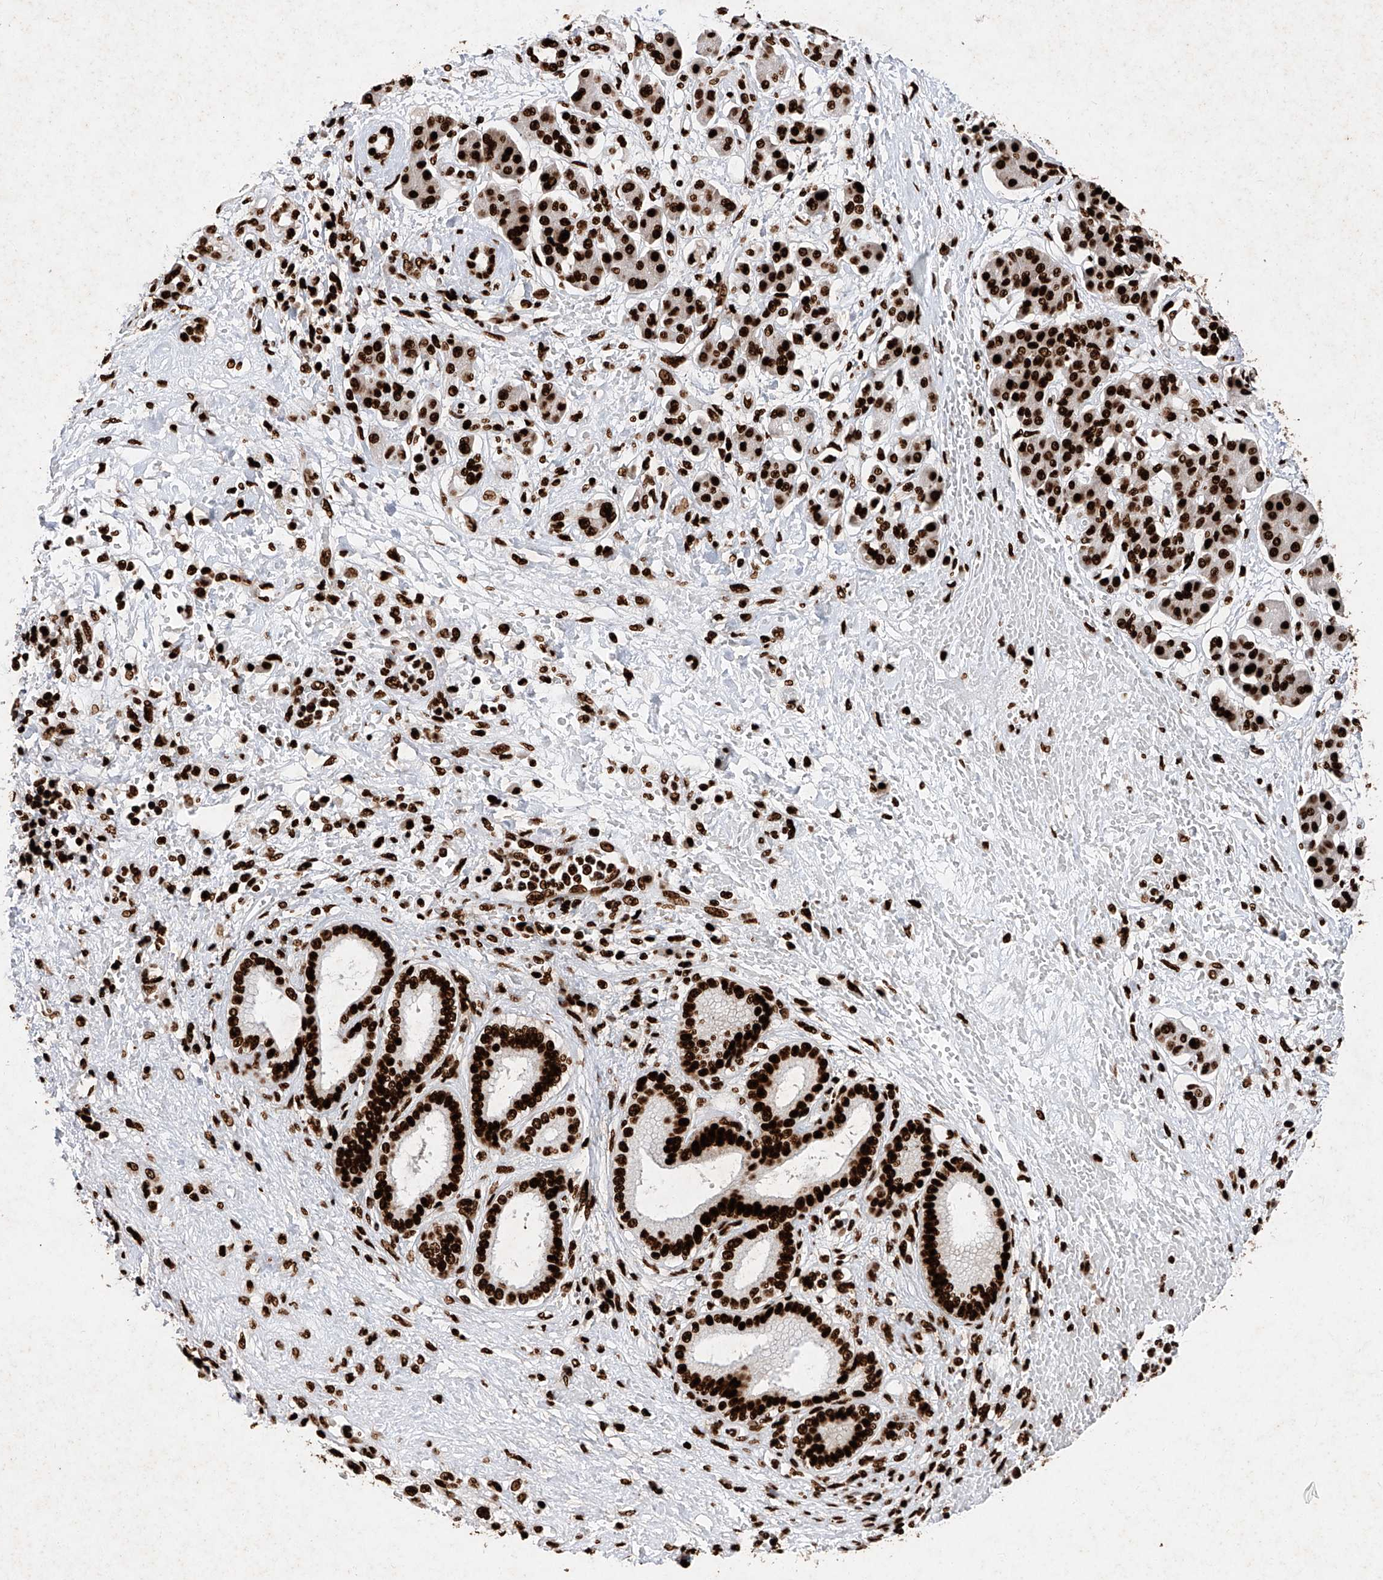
{"staining": {"intensity": "strong", "quantity": ">75%", "location": "nuclear"}, "tissue": "pancreatic cancer", "cell_type": "Tumor cells", "image_type": "cancer", "snomed": [{"axis": "morphology", "description": "Adenocarcinoma, NOS"}, {"axis": "topography", "description": "Pancreas"}], "caption": "Strong nuclear protein positivity is seen in about >75% of tumor cells in pancreatic adenocarcinoma. Using DAB (brown) and hematoxylin (blue) stains, captured at high magnification using brightfield microscopy.", "gene": "SRSF6", "patient": {"sex": "female", "age": 56}}